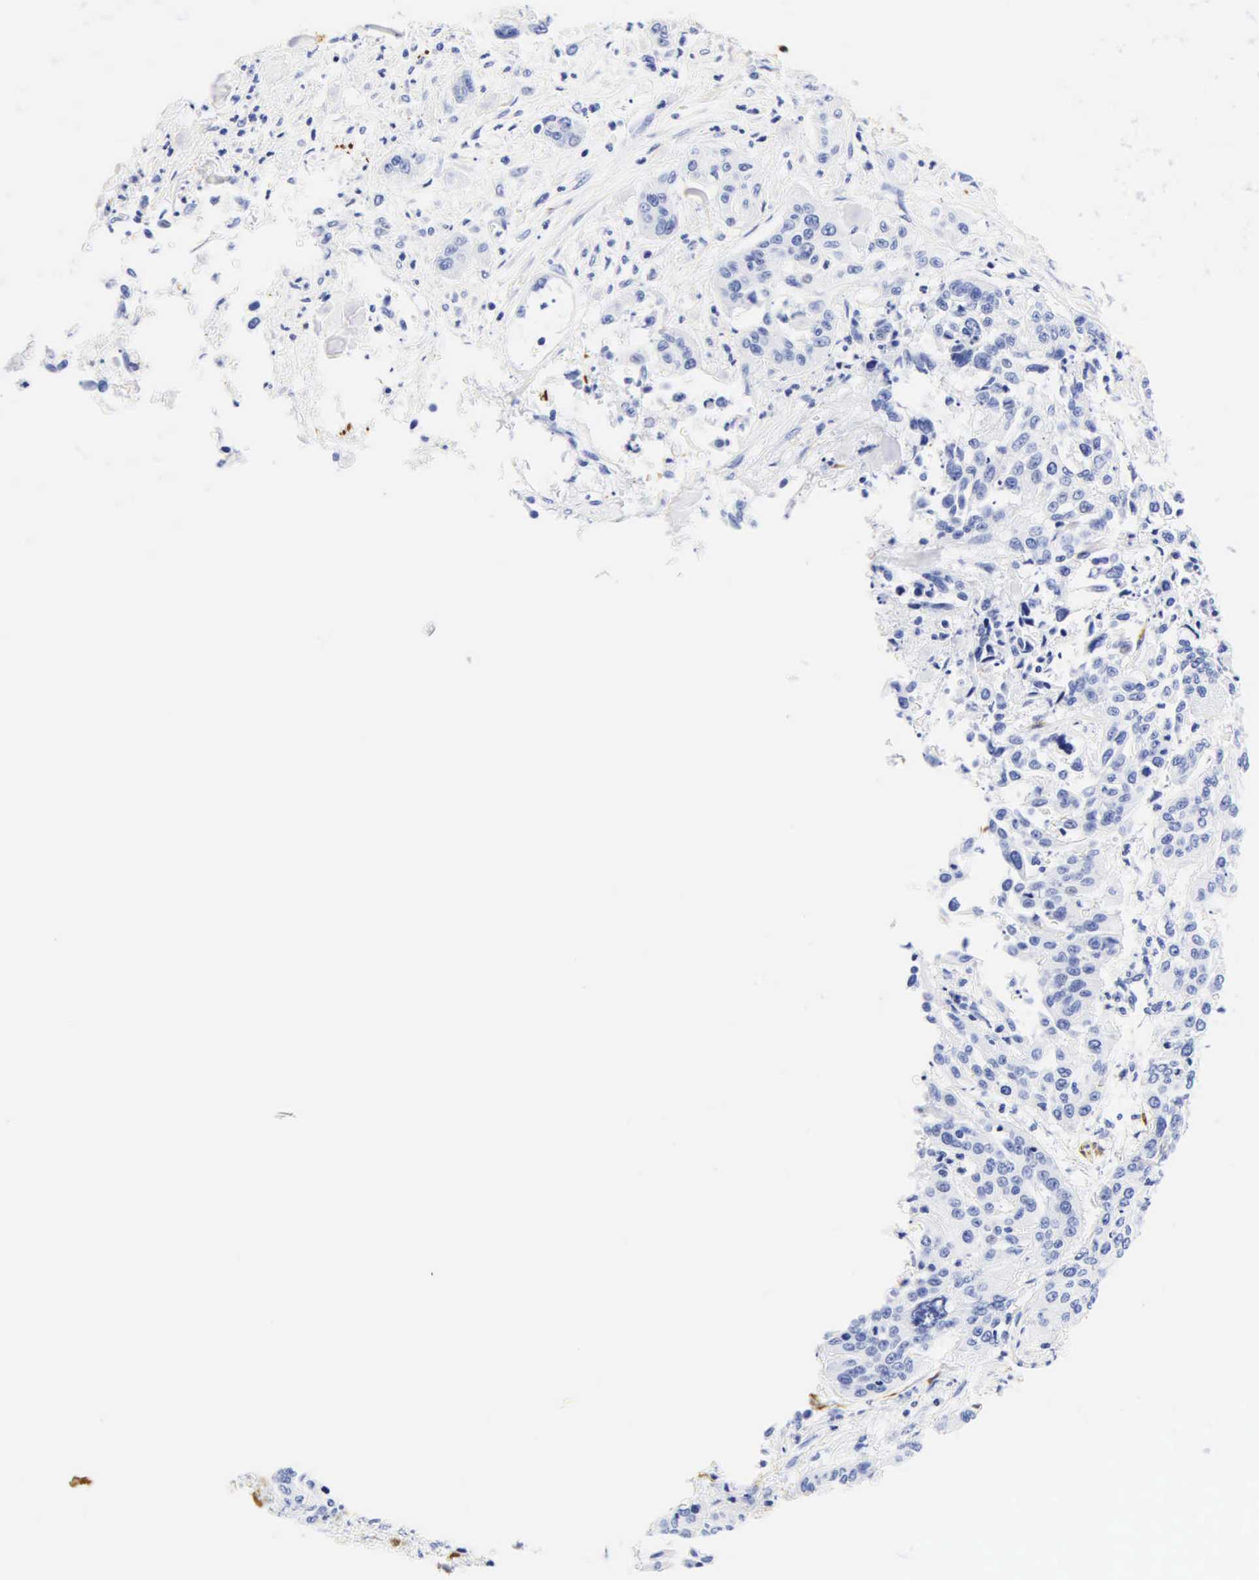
{"staining": {"intensity": "negative", "quantity": "none", "location": "none"}, "tissue": "cervical cancer", "cell_type": "Tumor cells", "image_type": "cancer", "snomed": [{"axis": "morphology", "description": "Squamous cell carcinoma, NOS"}, {"axis": "topography", "description": "Cervix"}], "caption": "This is a photomicrograph of immunohistochemistry staining of cervical cancer (squamous cell carcinoma), which shows no expression in tumor cells.", "gene": "DES", "patient": {"sex": "female", "age": 41}}